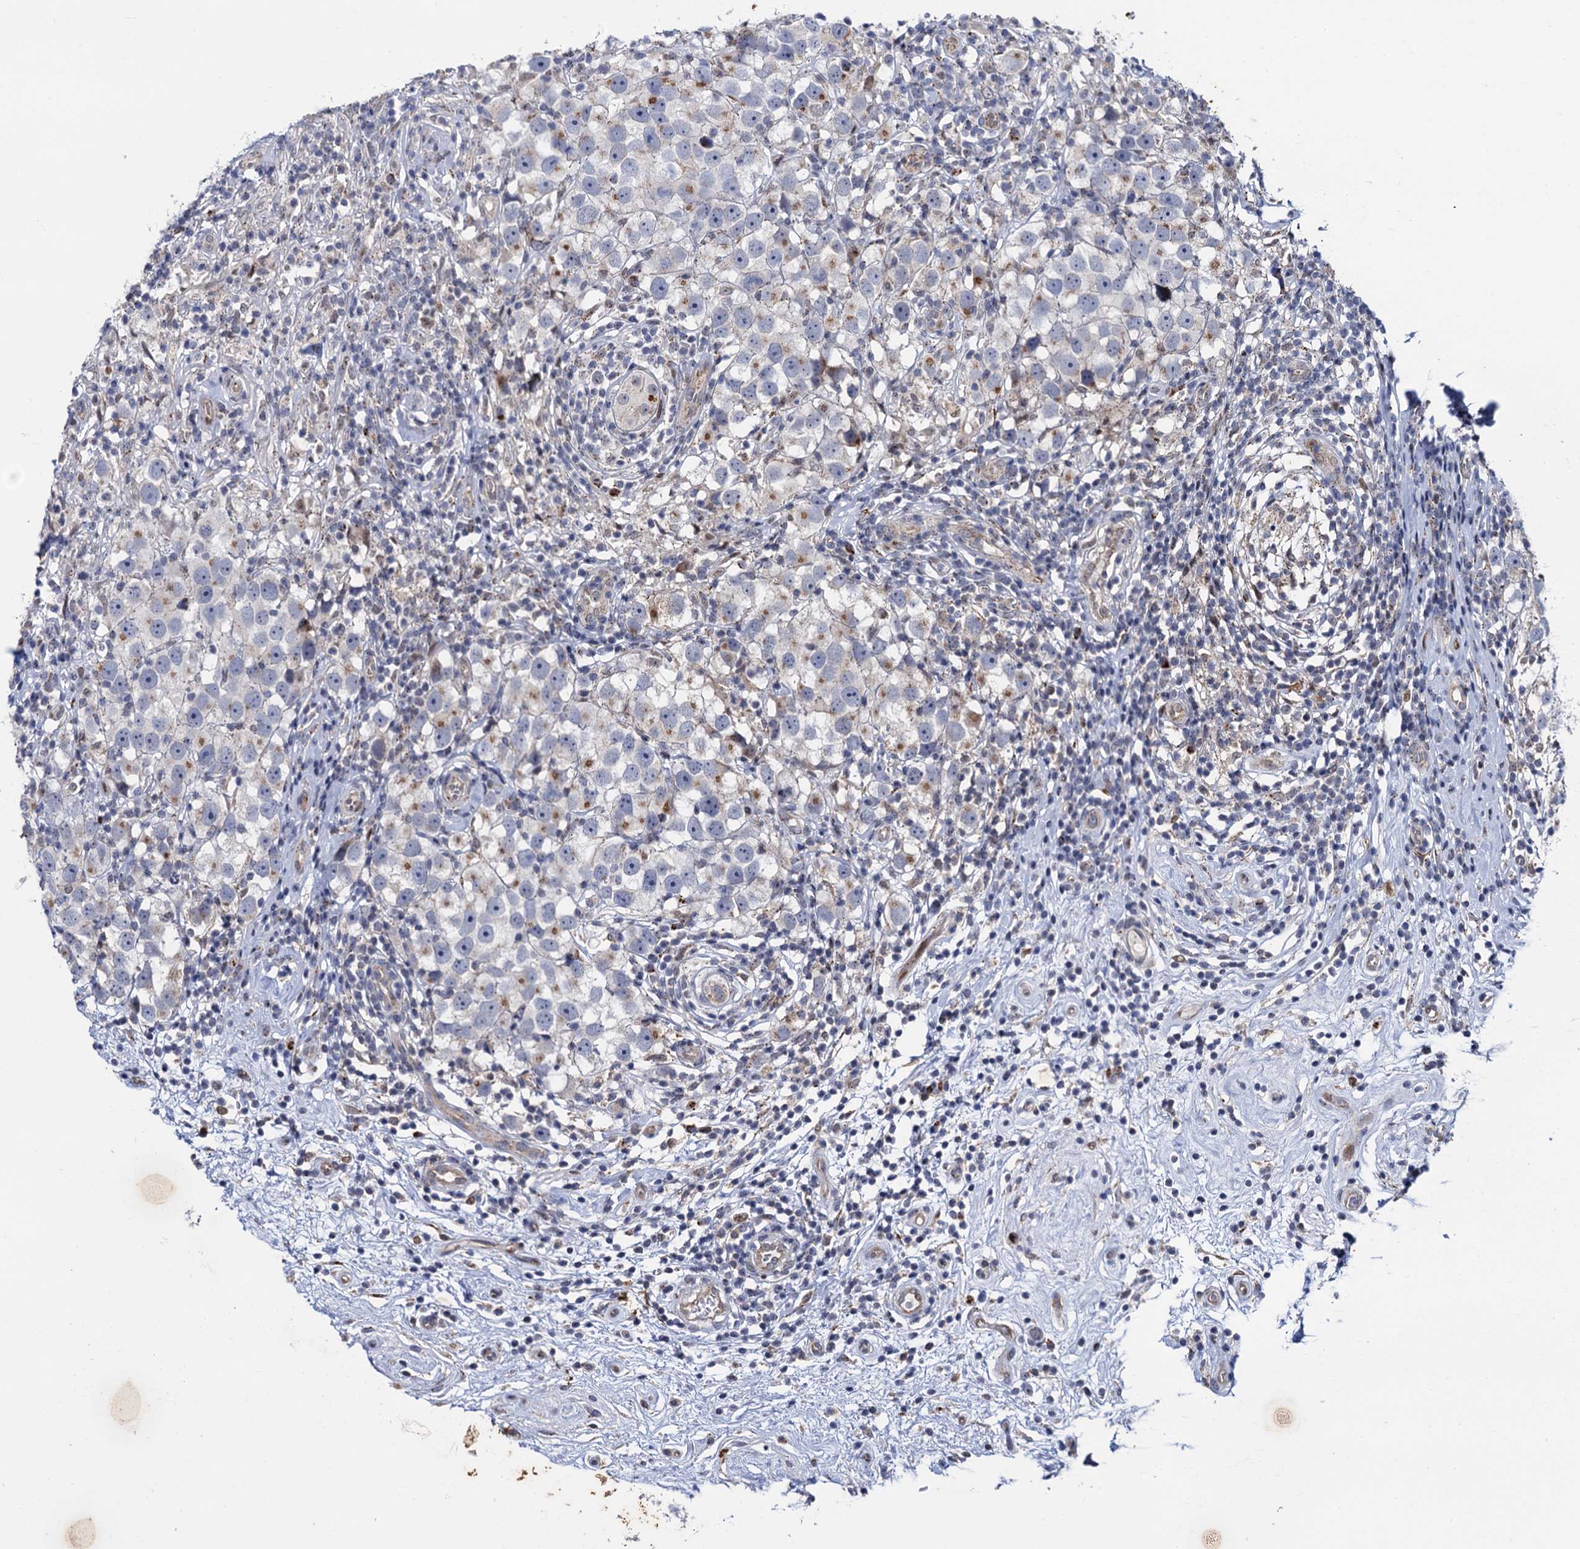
{"staining": {"intensity": "weak", "quantity": "<25%", "location": "cytoplasmic/membranous"}, "tissue": "testis cancer", "cell_type": "Tumor cells", "image_type": "cancer", "snomed": [{"axis": "morphology", "description": "Seminoma, NOS"}, {"axis": "topography", "description": "Testis"}], "caption": "High magnification brightfield microscopy of testis cancer (seminoma) stained with DAB (3,3'-diaminobenzidine) (brown) and counterstained with hematoxylin (blue): tumor cells show no significant positivity.", "gene": "THAP2", "patient": {"sex": "male", "age": 49}}